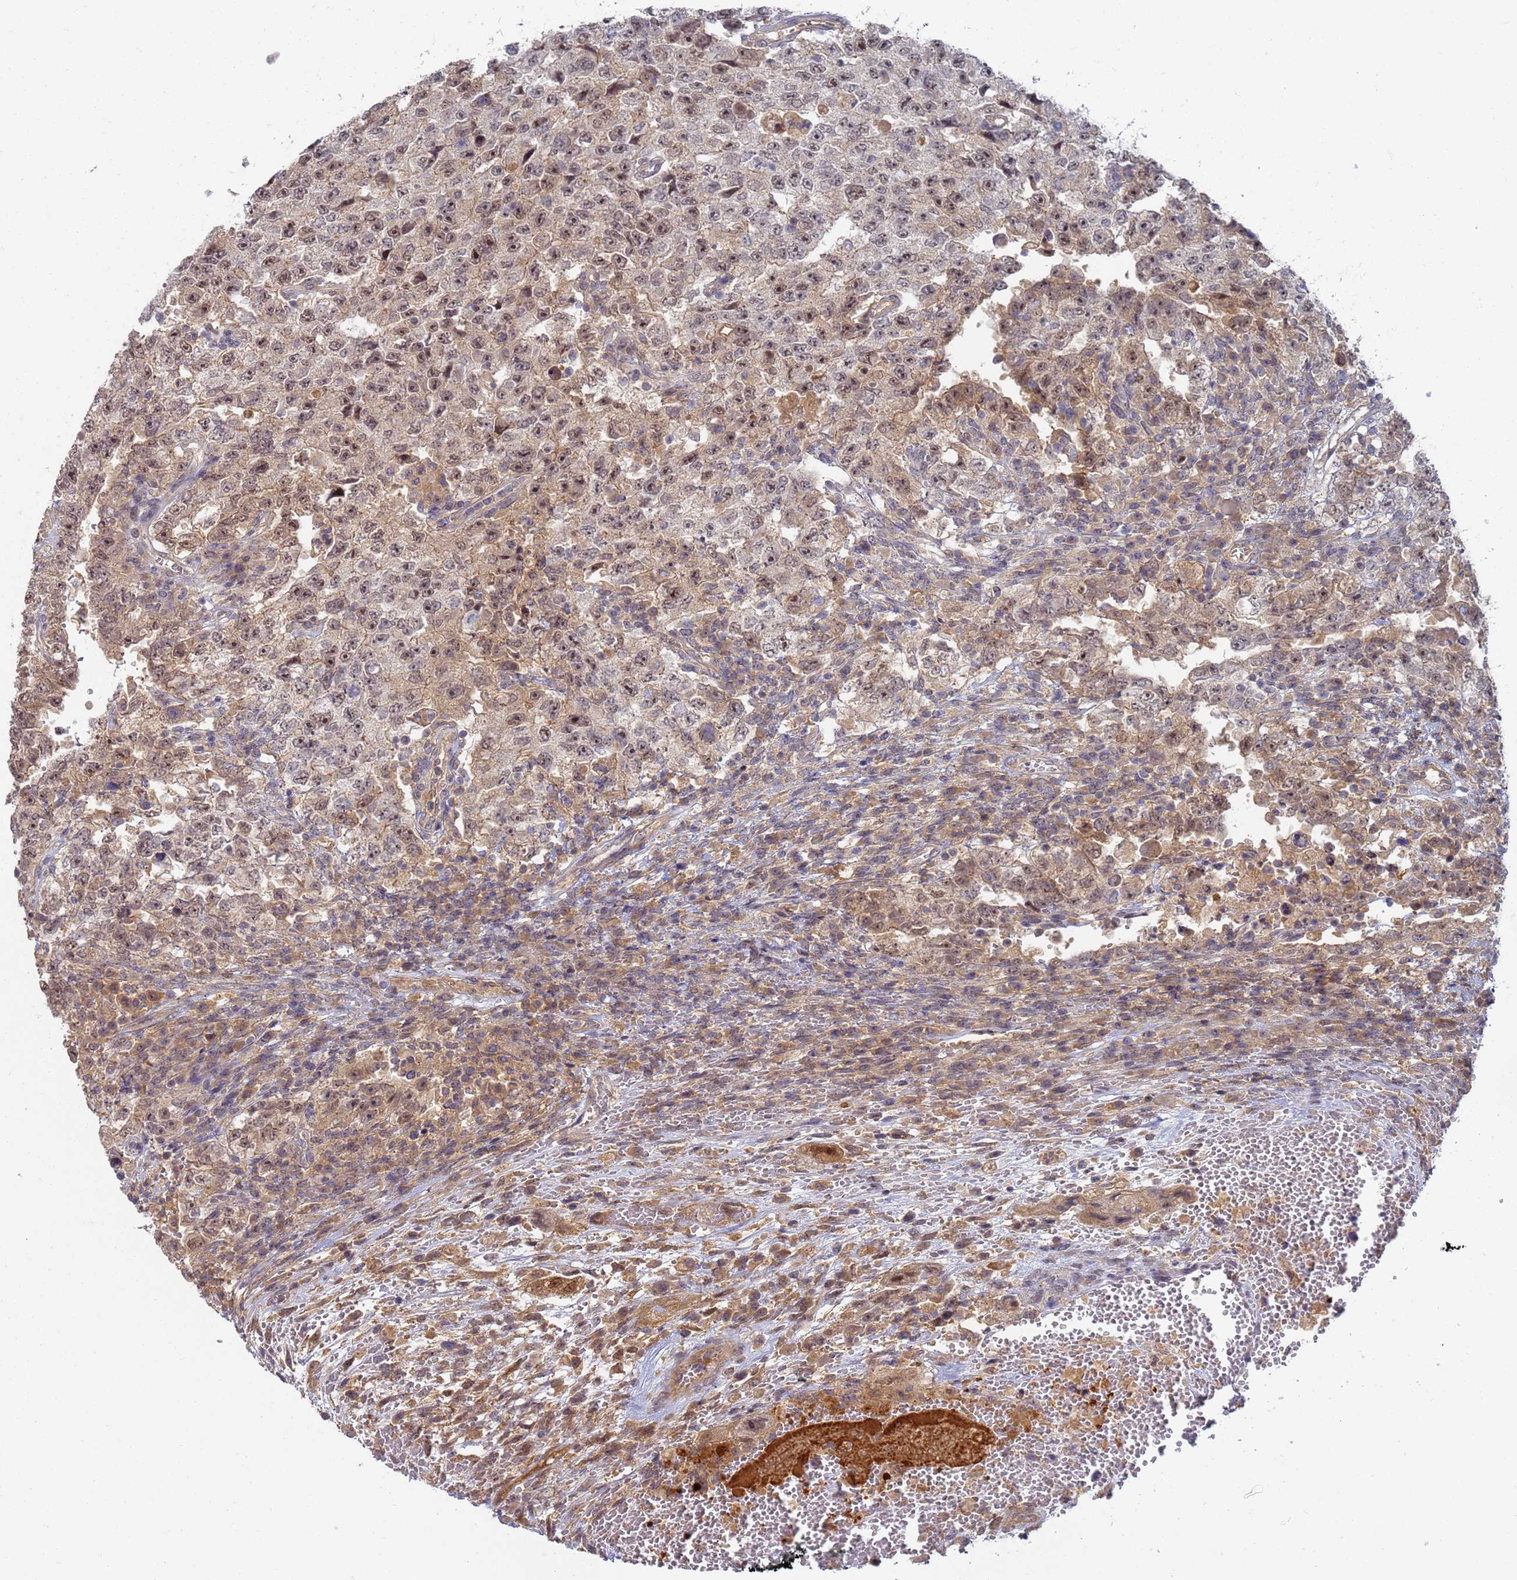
{"staining": {"intensity": "moderate", "quantity": "25%-75%", "location": "nuclear"}, "tissue": "testis cancer", "cell_type": "Tumor cells", "image_type": "cancer", "snomed": [{"axis": "morphology", "description": "Carcinoma, Embryonal, NOS"}, {"axis": "topography", "description": "Testis"}], "caption": "Moderate nuclear expression is identified in approximately 25%-75% of tumor cells in testis cancer (embryonal carcinoma).", "gene": "SHARPIN", "patient": {"sex": "male", "age": 26}}